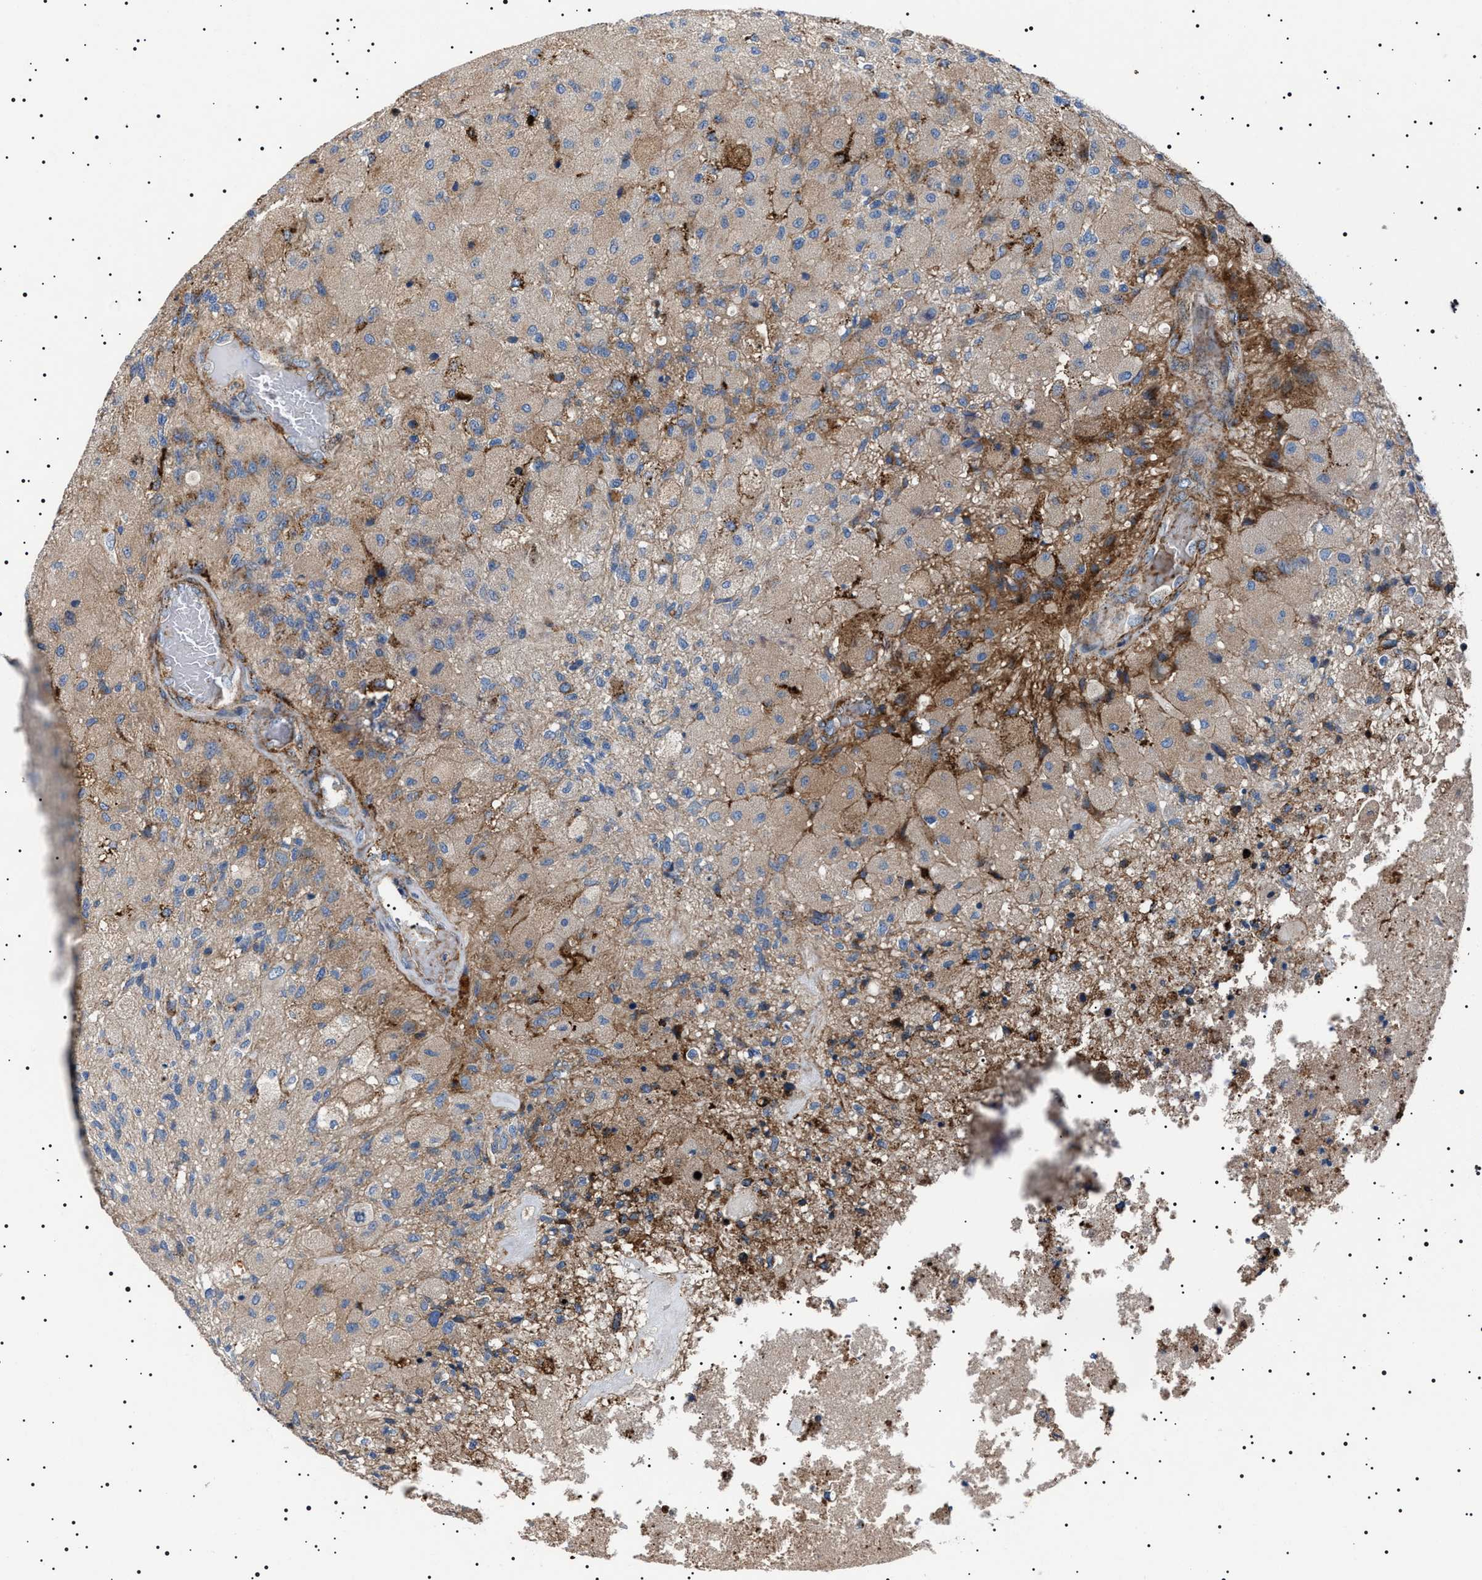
{"staining": {"intensity": "weak", "quantity": ">75%", "location": "cytoplasmic/membranous"}, "tissue": "glioma", "cell_type": "Tumor cells", "image_type": "cancer", "snomed": [{"axis": "morphology", "description": "Normal tissue, NOS"}, {"axis": "morphology", "description": "Glioma, malignant, High grade"}, {"axis": "topography", "description": "Cerebral cortex"}], "caption": "Immunohistochemistry (IHC) histopathology image of neoplastic tissue: malignant glioma (high-grade) stained using immunohistochemistry (IHC) demonstrates low levels of weak protein expression localized specifically in the cytoplasmic/membranous of tumor cells, appearing as a cytoplasmic/membranous brown color.", "gene": "NEU1", "patient": {"sex": "male", "age": 77}}